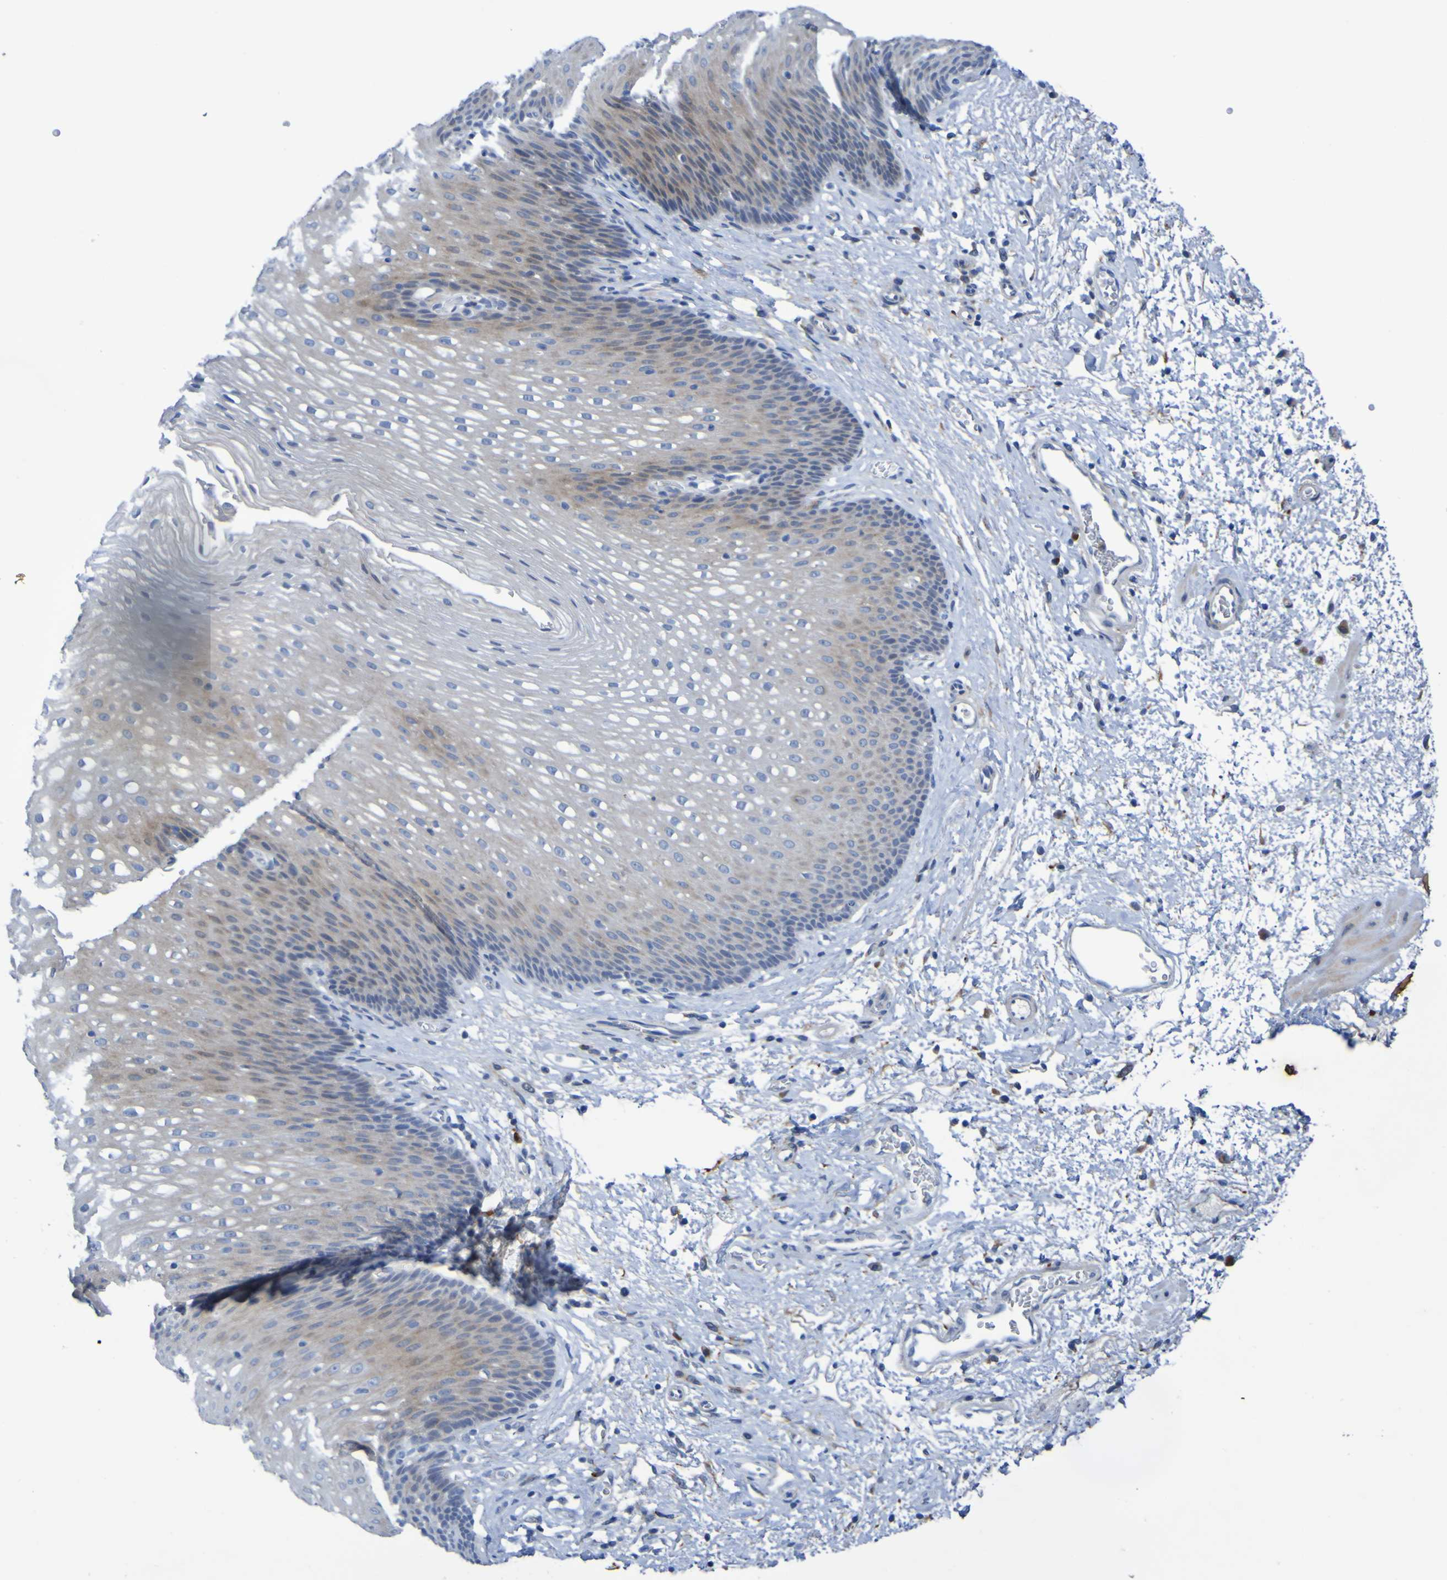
{"staining": {"intensity": "moderate", "quantity": "25%-75%", "location": "cytoplasmic/membranous"}, "tissue": "esophagus", "cell_type": "Squamous epithelial cells", "image_type": "normal", "snomed": [{"axis": "morphology", "description": "Normal tissue, NOS"}, {"axis": "topography", "description": "Esophagus"}], "caption": "This image exhibits unremarkable esophagus stained with immunohistochemistry to label a protein in brown. The cytoplasmic/membranous of squamous epithelial cells show moderate positivity for the protein. Nuclei are counter-stained blue.", "gene": "C11orf24", "patient": {"sex": "male", "age": 48}}